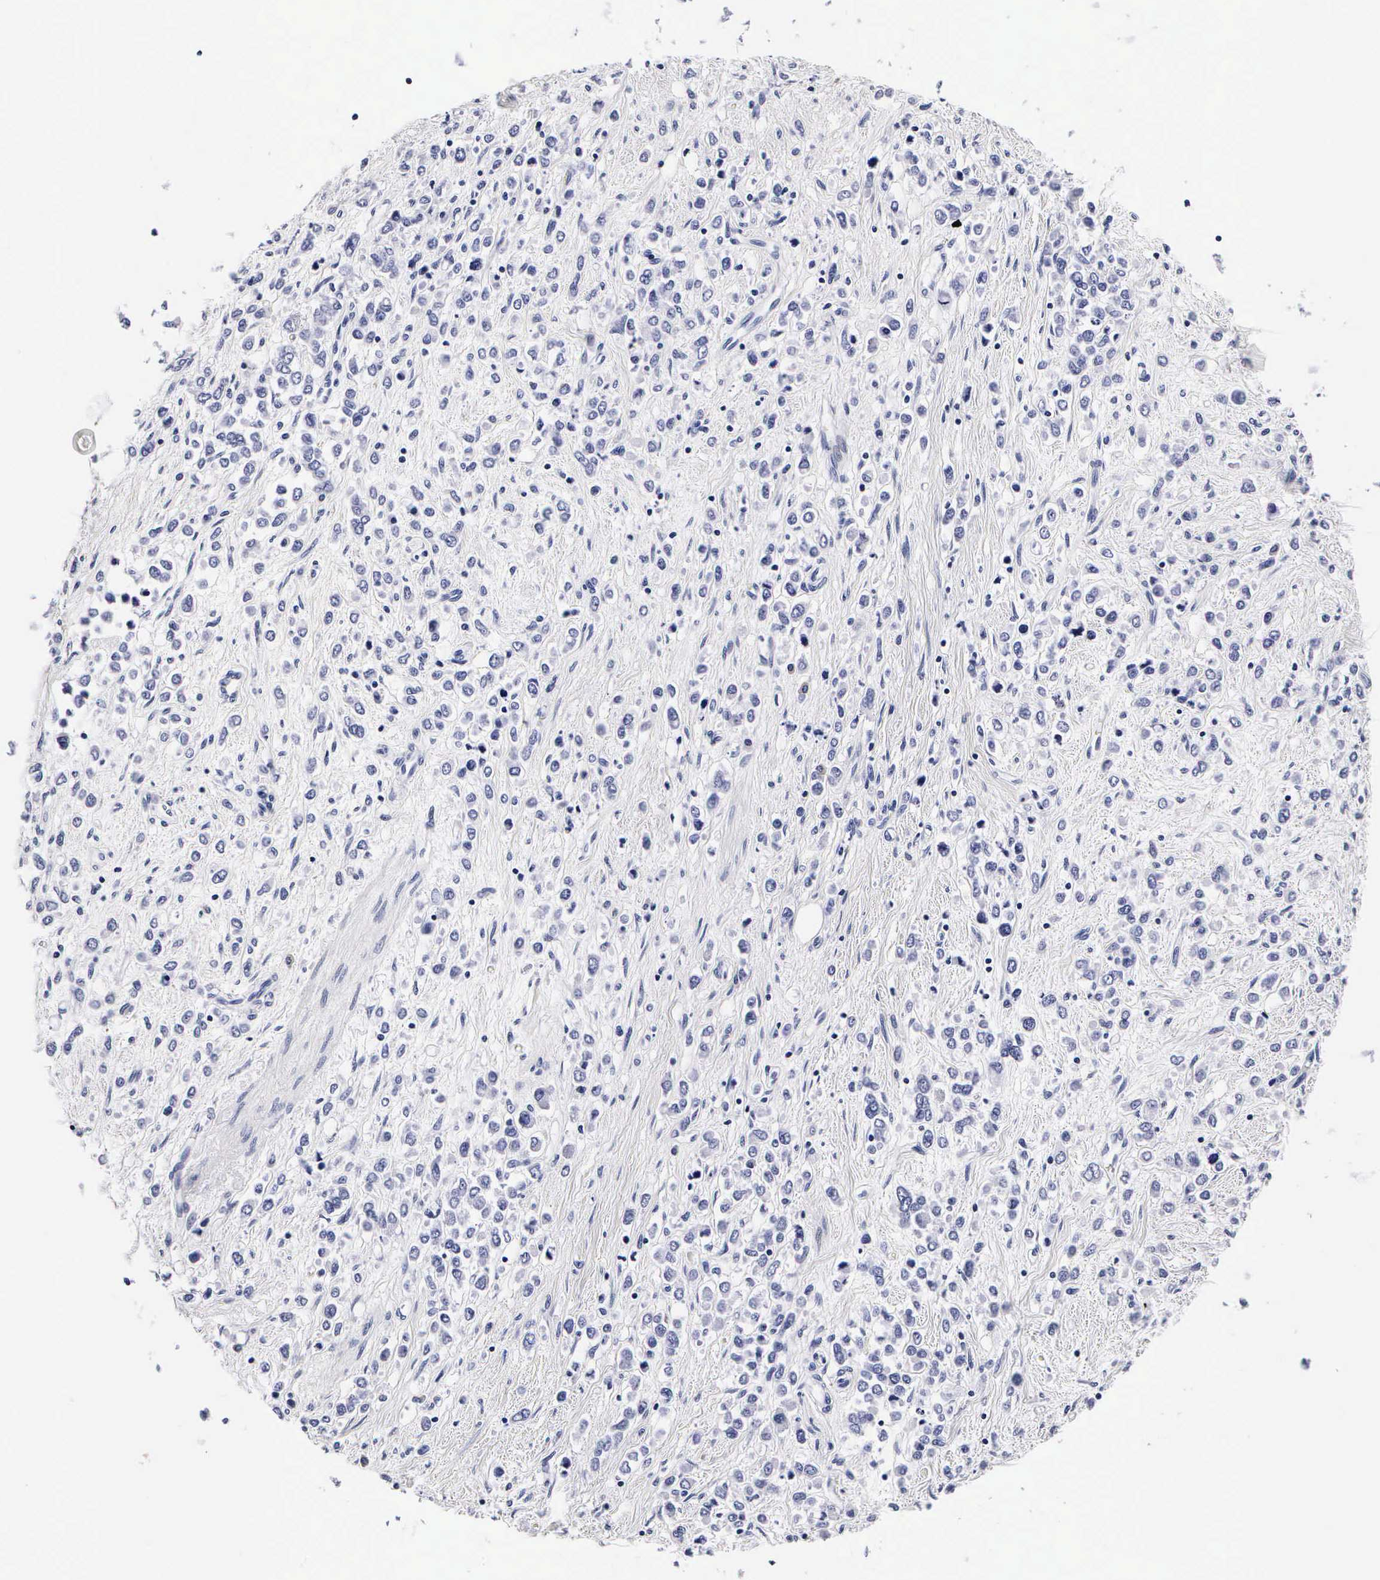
{"staining": {"intensity": "negative", "quantity": "none", "location": "none"}, "tissue": "stomach cancer", "cell_type": "Tumor cells", "image_type": "cancer", "snomed": [{"axis": "morphology", "description": "Adenocarcinoma, NOS"}, {"axis": "topography", "description": "Stomach, upper"}], "caption": "Stomach cancer was stained to show a protein in brown. There is no significant positivity in tumor cells.", "gene": "RNASE6", "patient": {"sex": "male", "age": 76}}